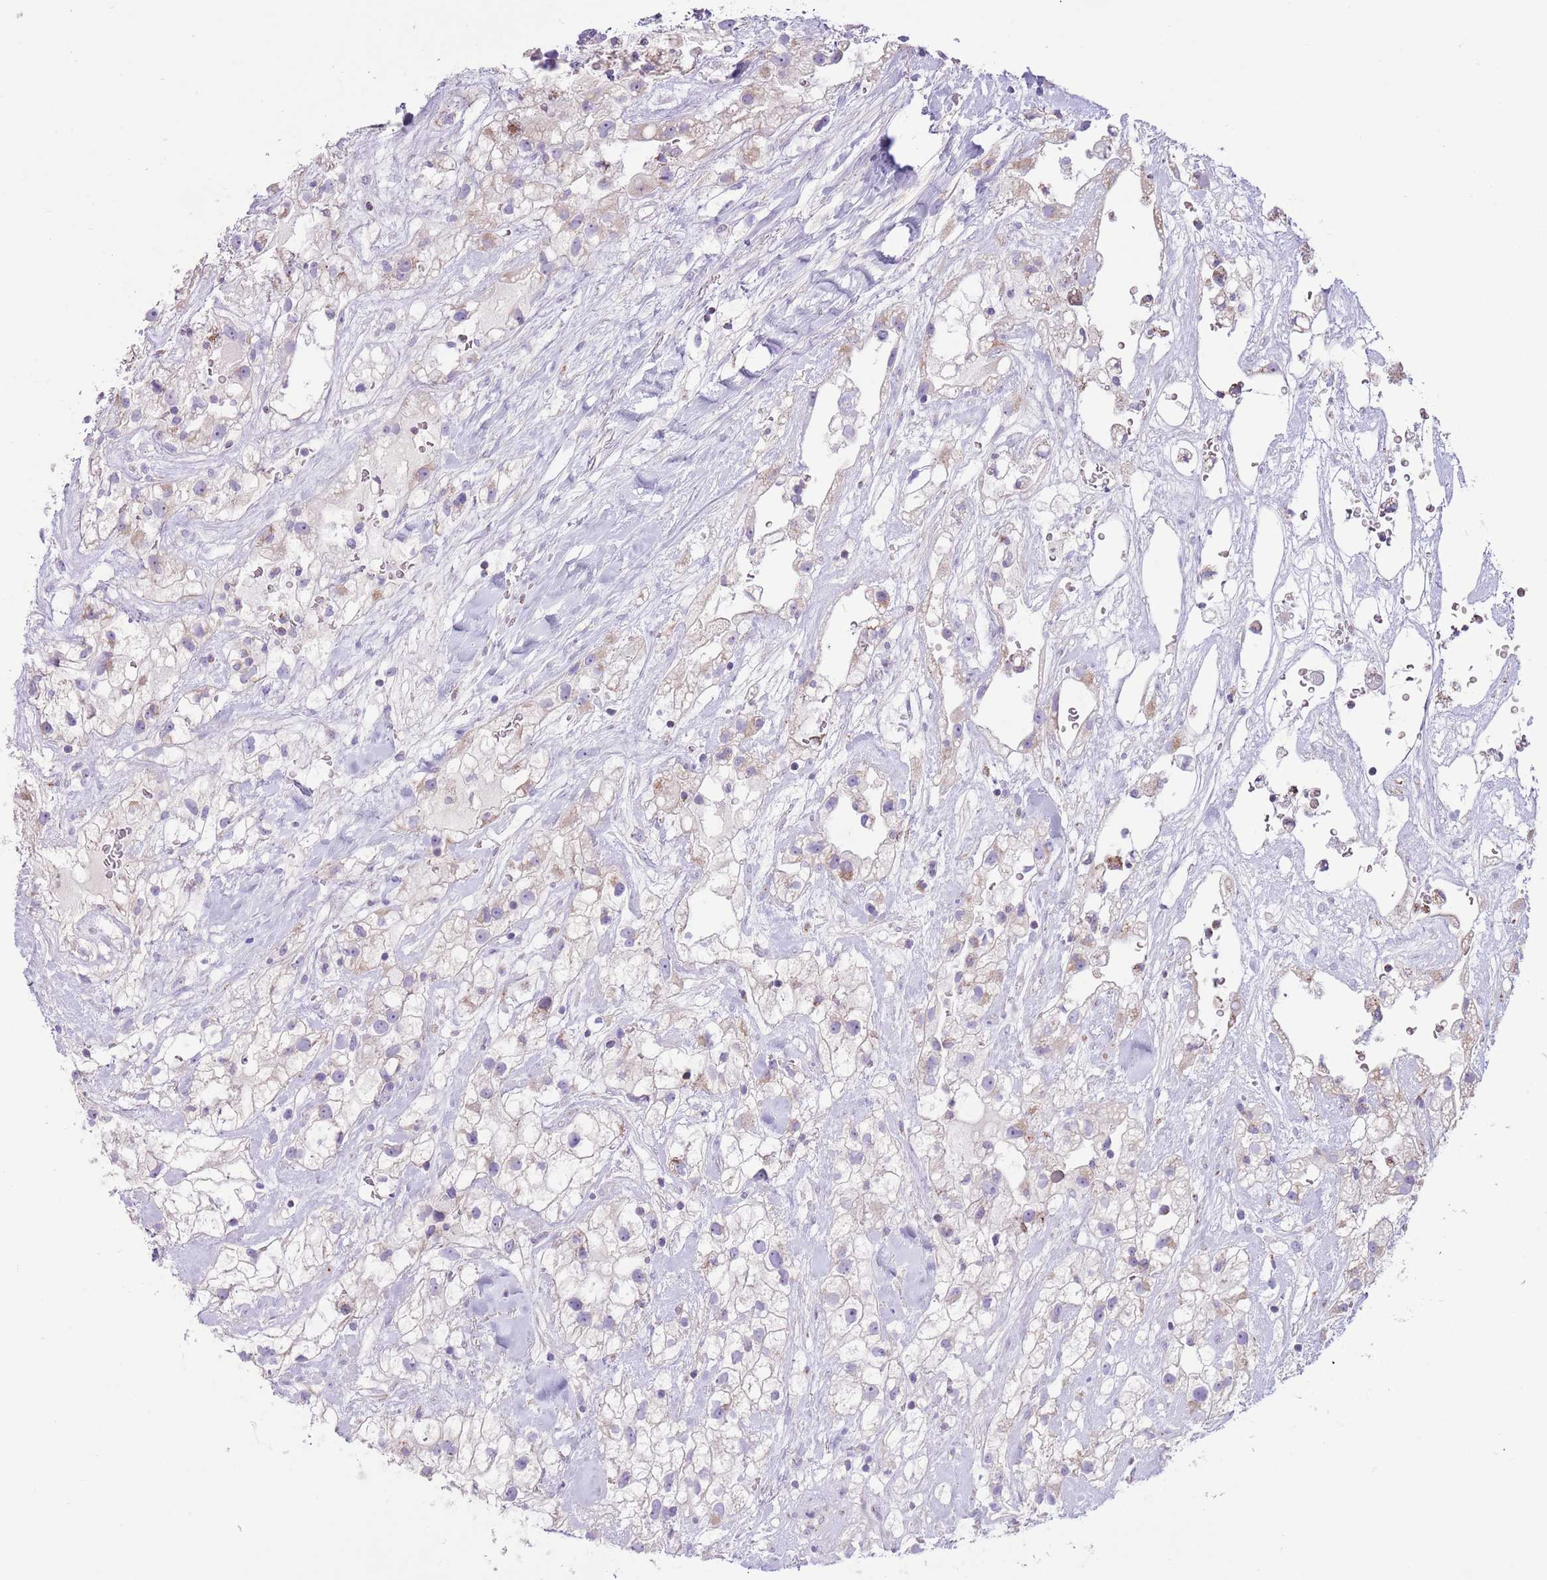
{"staining": {"intensity": "weak", "quantity": "<25%", "location": "cytoplasmic/membranous"}, "tissue": "renal cancer", "cell_type": "Tumor cells", "image_type": "cancer", "snomed": [{"axis": "morphology", "description": "Adenocarcinoma, NOS"}, {"axis": "topography", "description": "Kidney"}], "caption": "Immunohistochemistry (IHC) histopathology image of neoplastic tissue: human adenocarcinoma (renal) stained with DAB displays no significant protein staining in tumor cells.", "gene": "ATP6V1B1", "patient": {"sex": "male", "age": 59}}